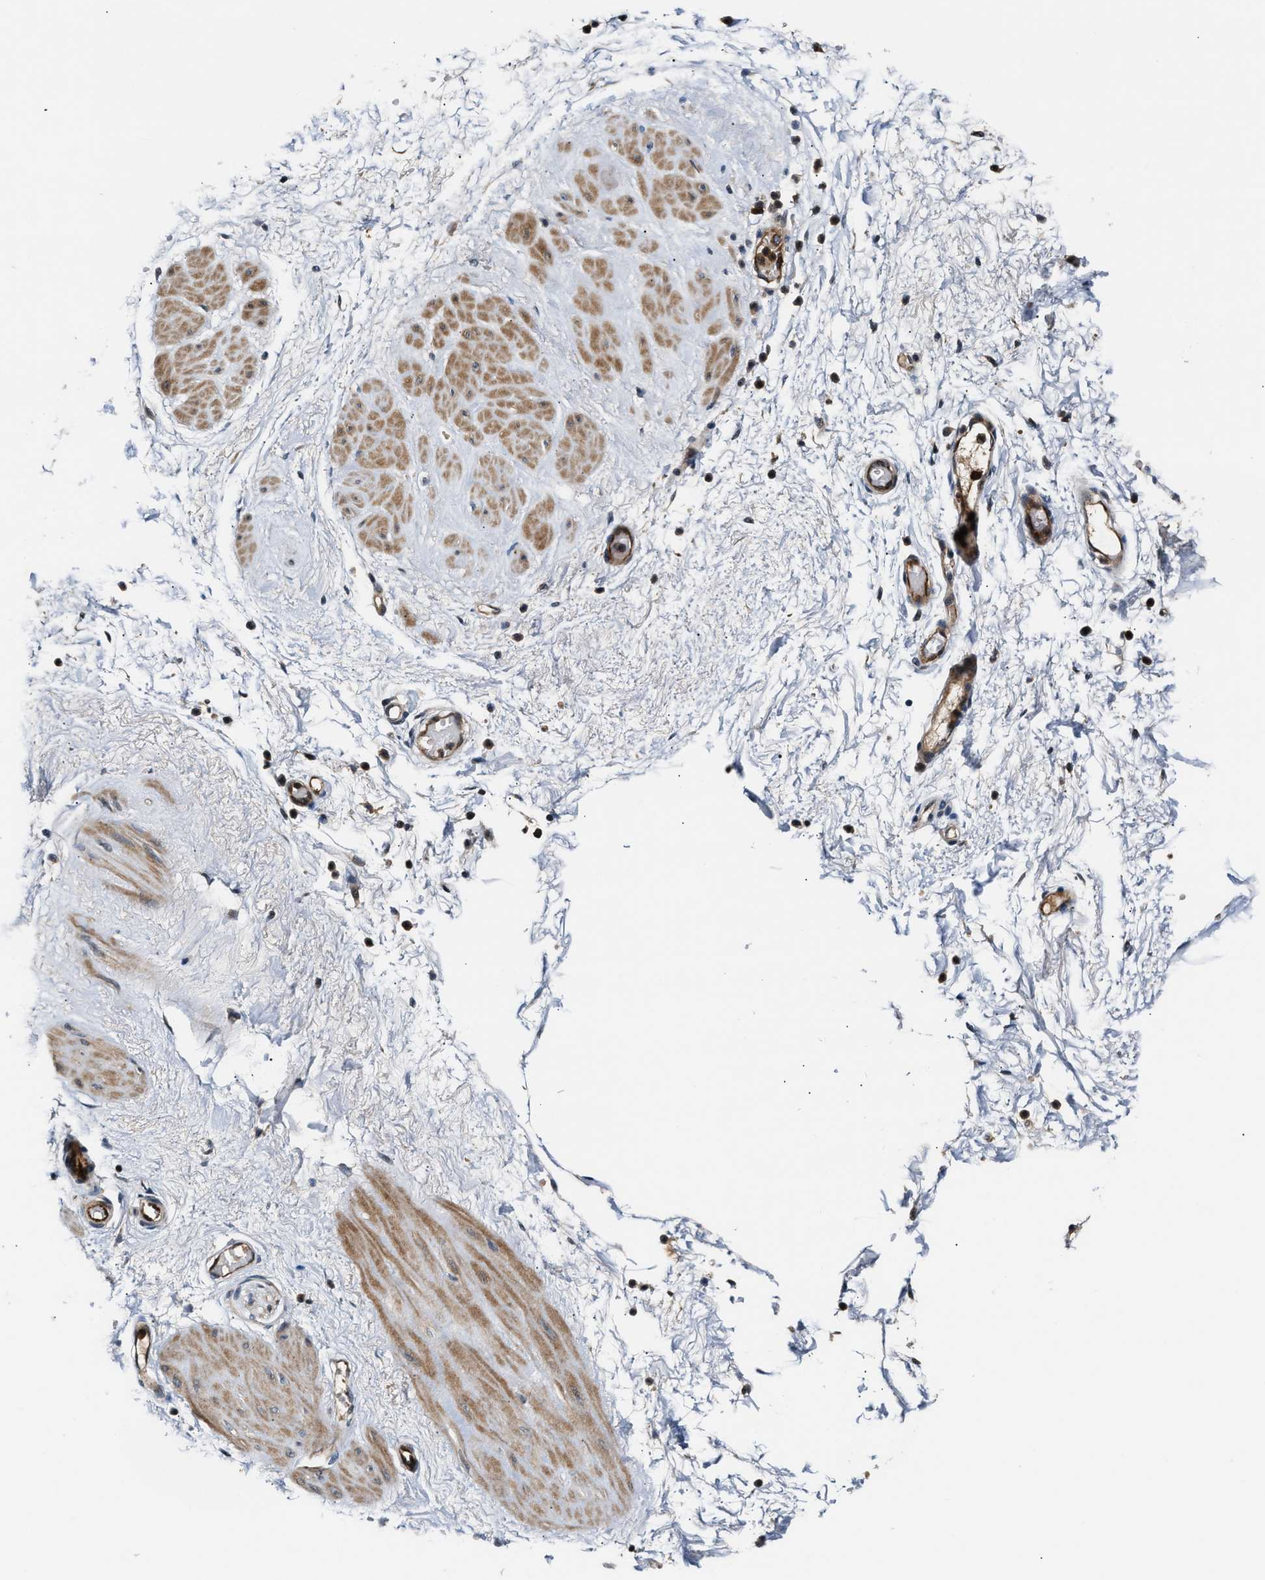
{"staining": {"intensity": "moderate", "quantity": ">75%", "location": "cytoplasmic/membranous"}, "tissue": "adipose tissue", "cell_type": "Adipocytes", "image_type": "normal", "snomed": [{"axis": "morphology", "description": "Normal tissue, NOS"}, {"axis": "topography", "description": "Soft tissue"}, {"axis": "topography", "description": "Vascular tissue"}], "caption": "Immunohistochemistry (IHC) histopathology image of unremarkable adipose tissue: adipose tissue stained using immunohistochemistry exhibits medium levels of moderate protein expression localized specifically in the cytoplasmic/membranous of adipocytes, appearing as a cytoplasmic/membranous brown color.", "gene": "TUT7", "patient": {"sex": "female", "age": 35}}